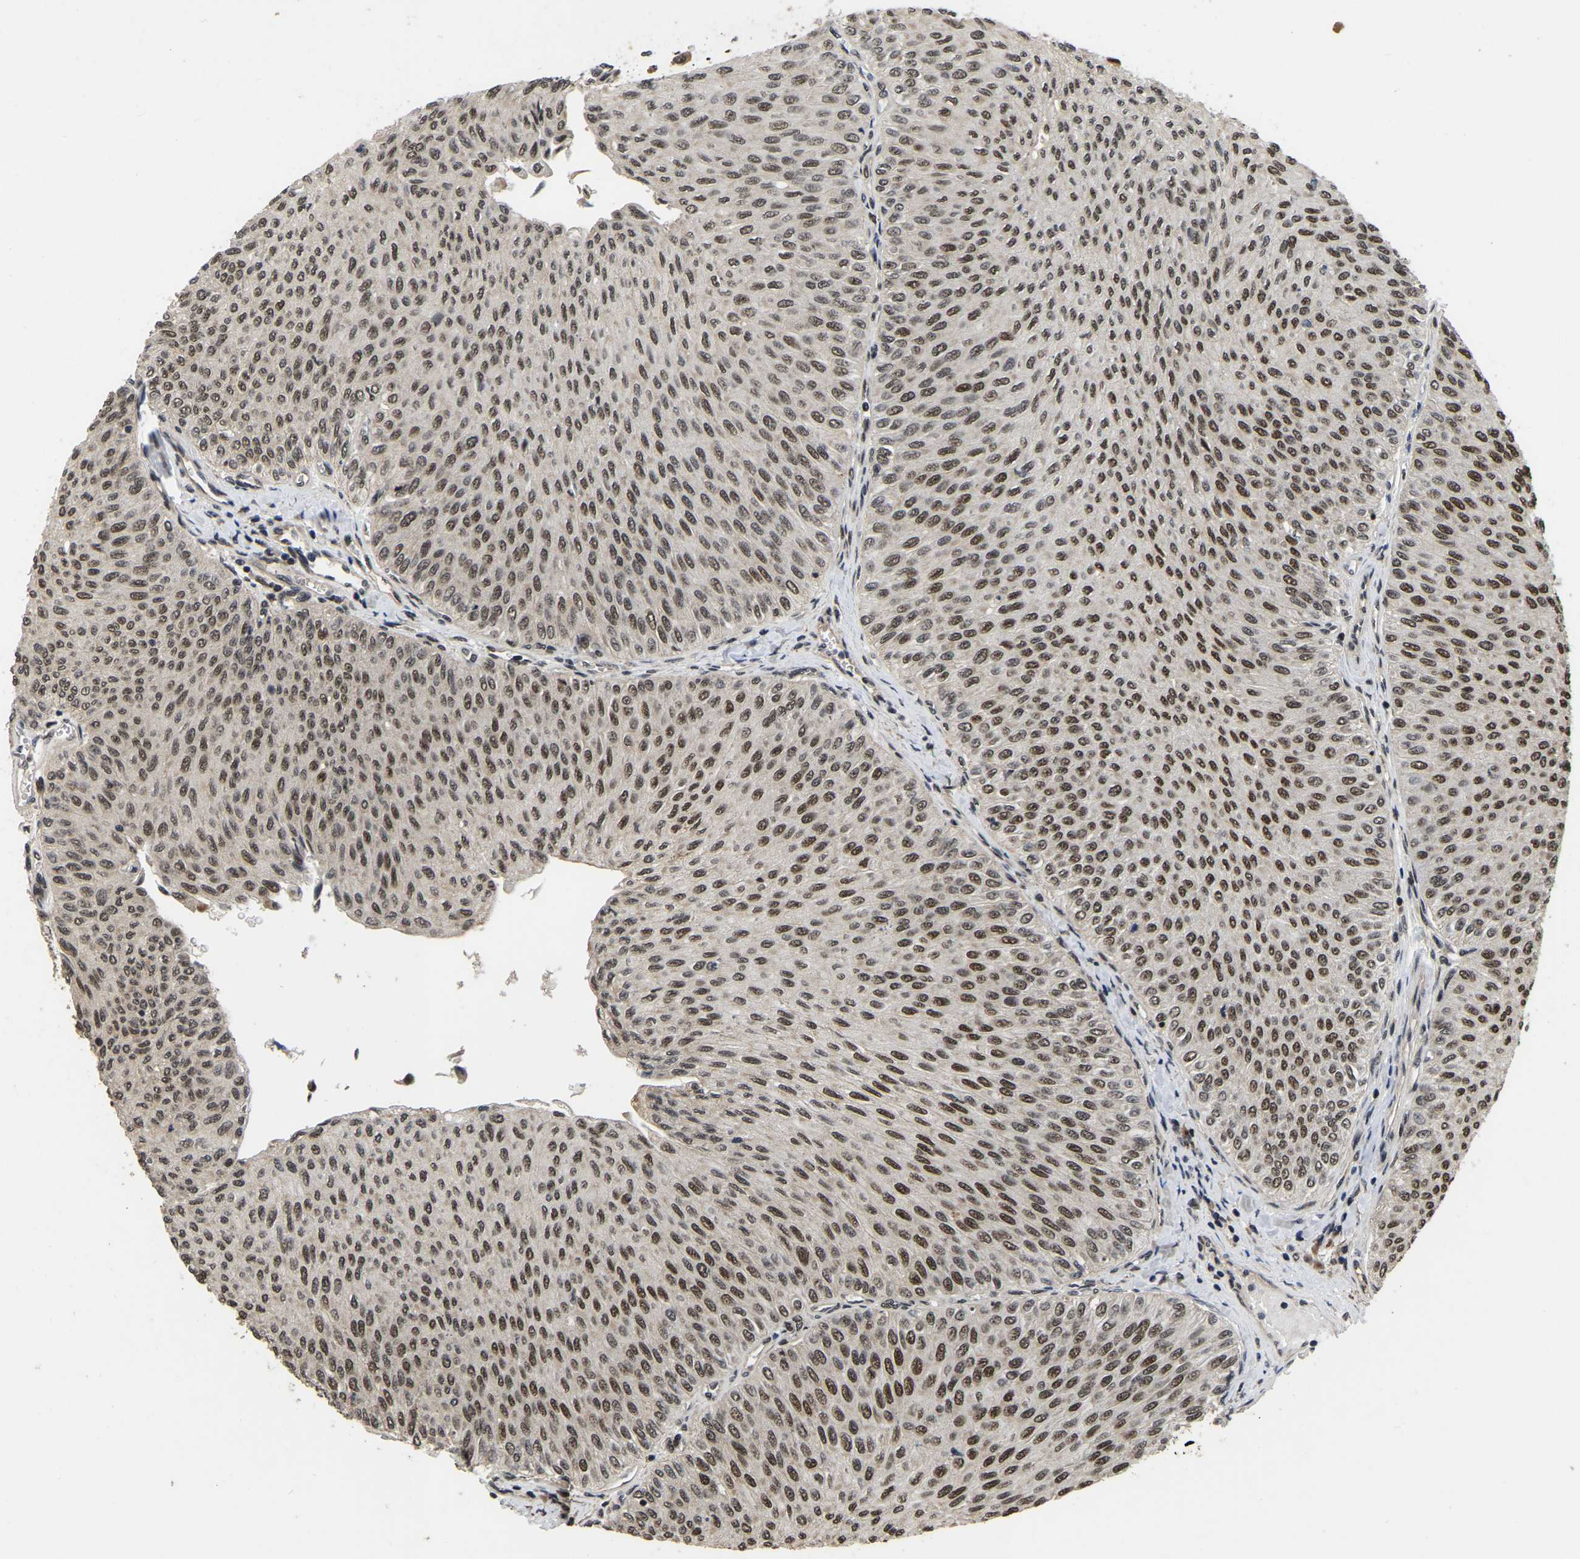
{"staining": {"intensity": "moderate", "quantity": ">75%", "location": "nuclear"}, "tissue": "urothelial cancer", "cell_type": "Tumor cells", "image_type": "cancer", "snomed": [{"axis": "morphology", "description": "Urothelial carcinoma, Low grade"}, {"axis": "topography", "description": "Urinary bladder"}], "caption": "Immunohistochemical staining of urothelial carcinoma (low-grade) exhibits medium levels of moderate nuclear positivity in approximately >75% of tumor cells.", "gene": "CIAO1", "patient": {"sex": "male", "age": 78}}